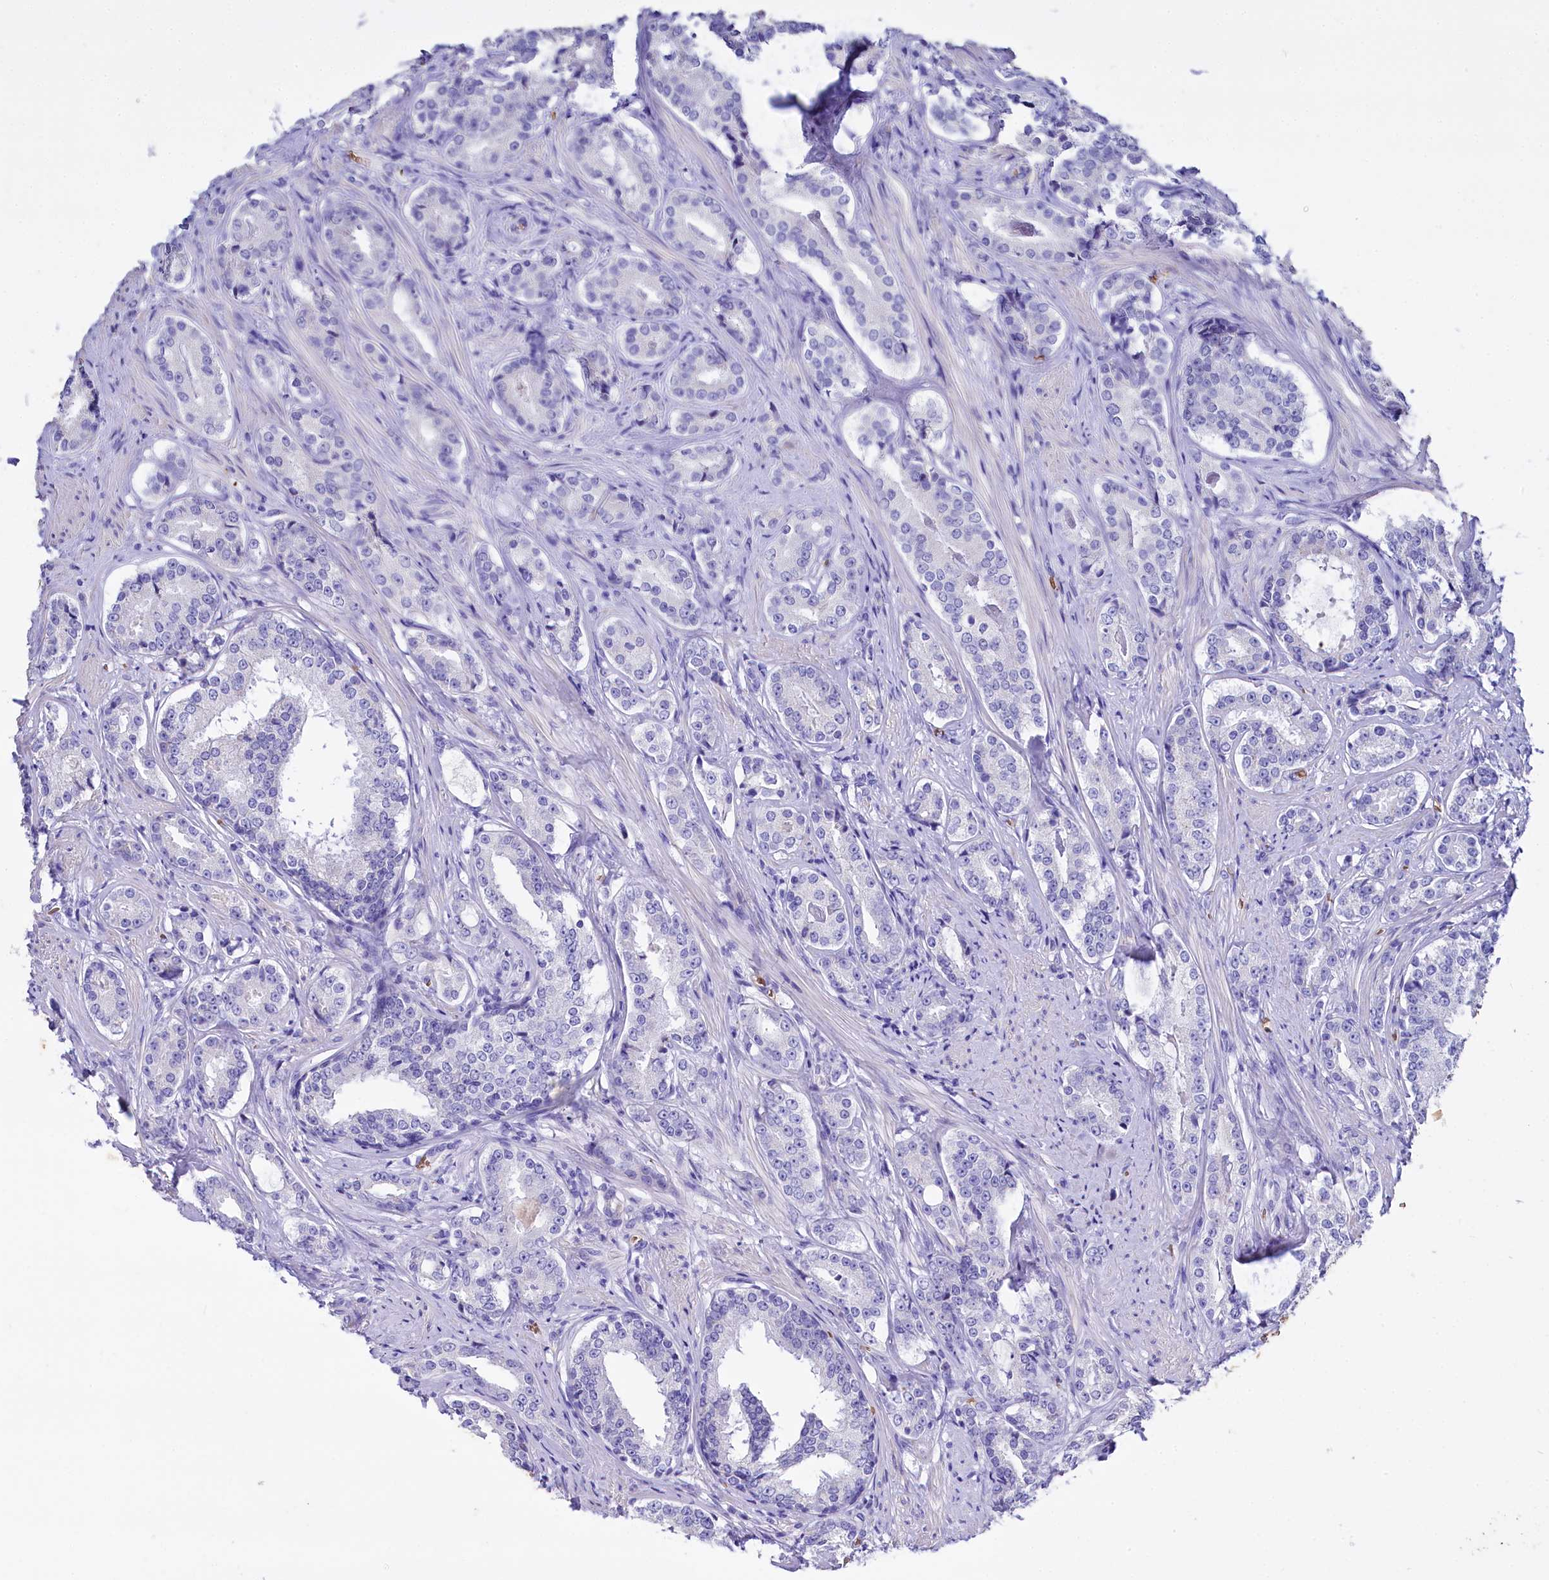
{"staining": {"intensity": "negative", "quantity": "none", "location": "none"}, "tissue": "prostate cancer", "cell_type": "Tumor cells", "image_type": "cancer", "snomed": [{"axis": "morphology", "description": "Adenocarcinoma, High grade"}, {"axis": "topography", "description": "Prostate"}], "caption": "Immunohistochemistry (IHC) photomicrograph of neoplastic tissue: human prostate cancer (adenocarcinoma (high-grade)) stained with DAB (3,3'-diaminobenzidine) reveals no significant protein staining in tumor cells.", "gene": "RPUSD3", "patient": {"sex": "male", "age": 58}}